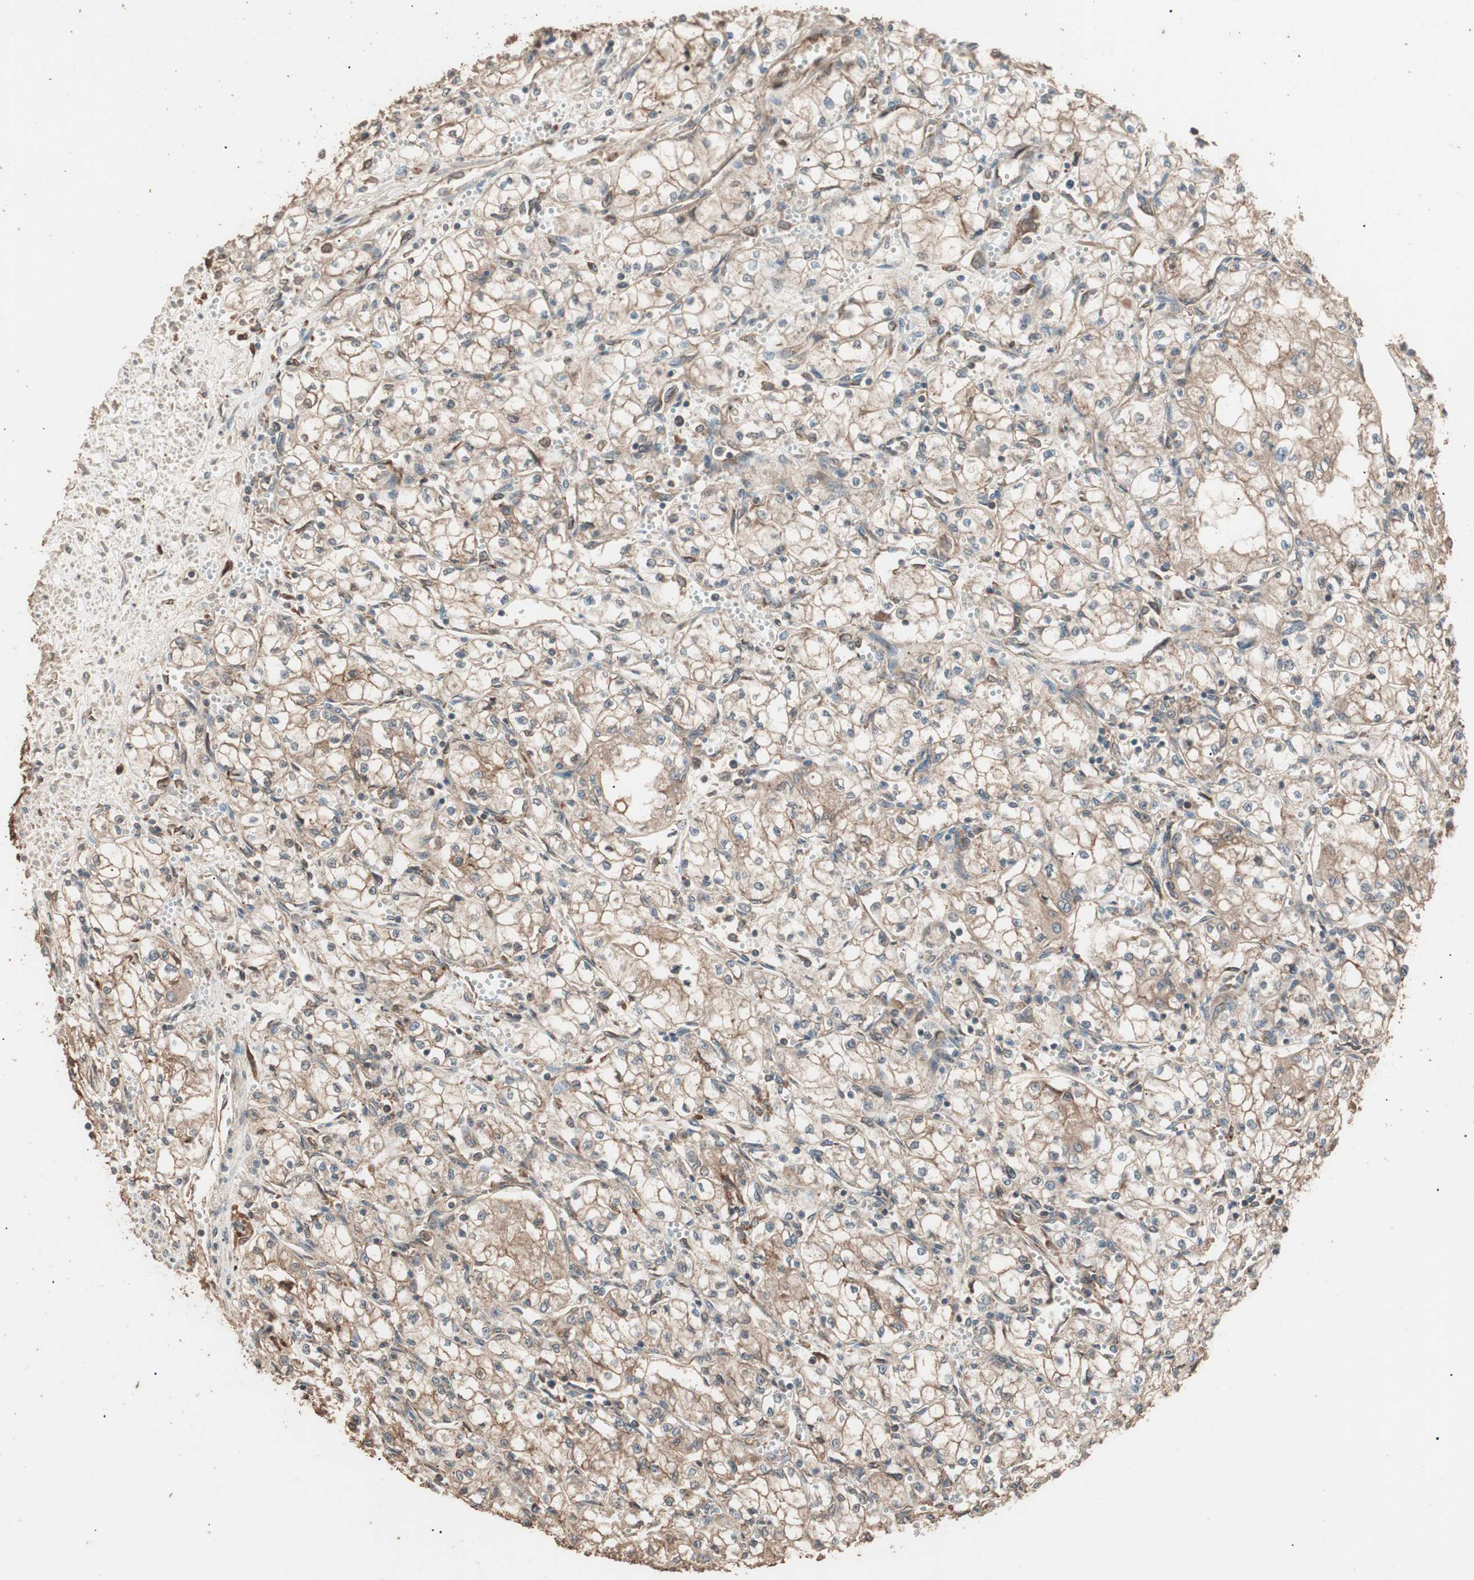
{"staining": {"intensity": "moderate", "quantity": ">75%", "location": "cytoplasmic/membranous"}, "tissue": "renal cancer", "cell_type": "Tumor cells", "image_type": "cancer", "snomed": [{"axis": "morphology", "description": "Normal tissue, NOS"}, {"axis": "morphology", "description": "Adenocarcinoma, NOS"}, {"axis": "topography", "description": "Kidney"}], "caption": "Tumor cells demonstrate medium levels of moderate cytoplasmic/membranous positivity in approximately >75% of cells in renal cancer.", "gene": "CCN4", "patient": {"sex": "male", "age": 59}}